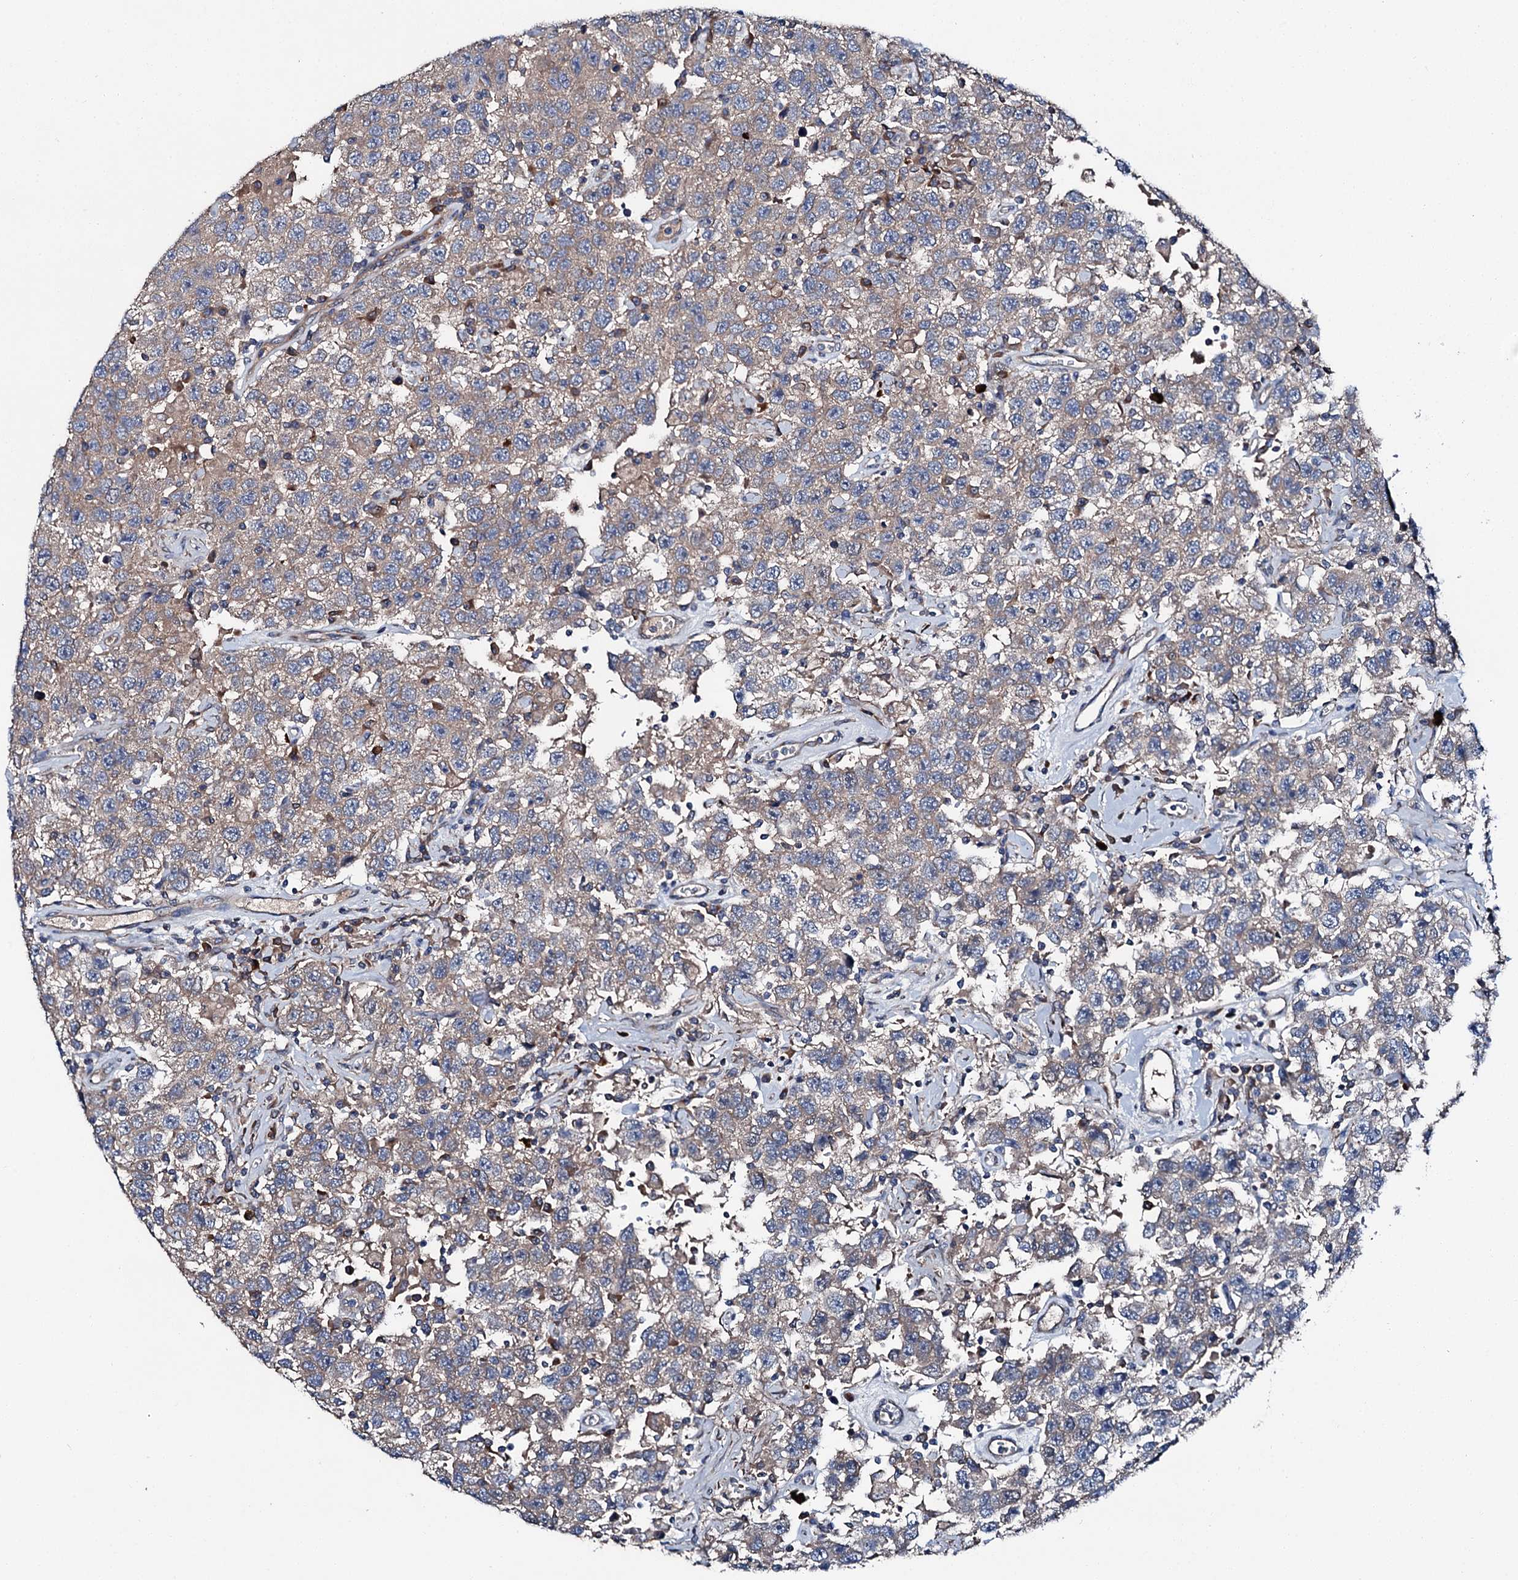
{"staining": {"intensity": "negative", "quantity": "none", "location": "none"}, "tissue": "testis cancer", "cell_type": "Tumor cells", "image_type": "cancer", "snomed": [{"axis": "morphology", "description": "Seminoma, NOS"}, {"axis": "topography", "description": "Testis"}], "caption": "DAB immunohistochemical staining of testis cancer displays no significant expression in tumor cells.", "gene": "SLC22A25", "patient": {"sex": "male", "age": 41}}